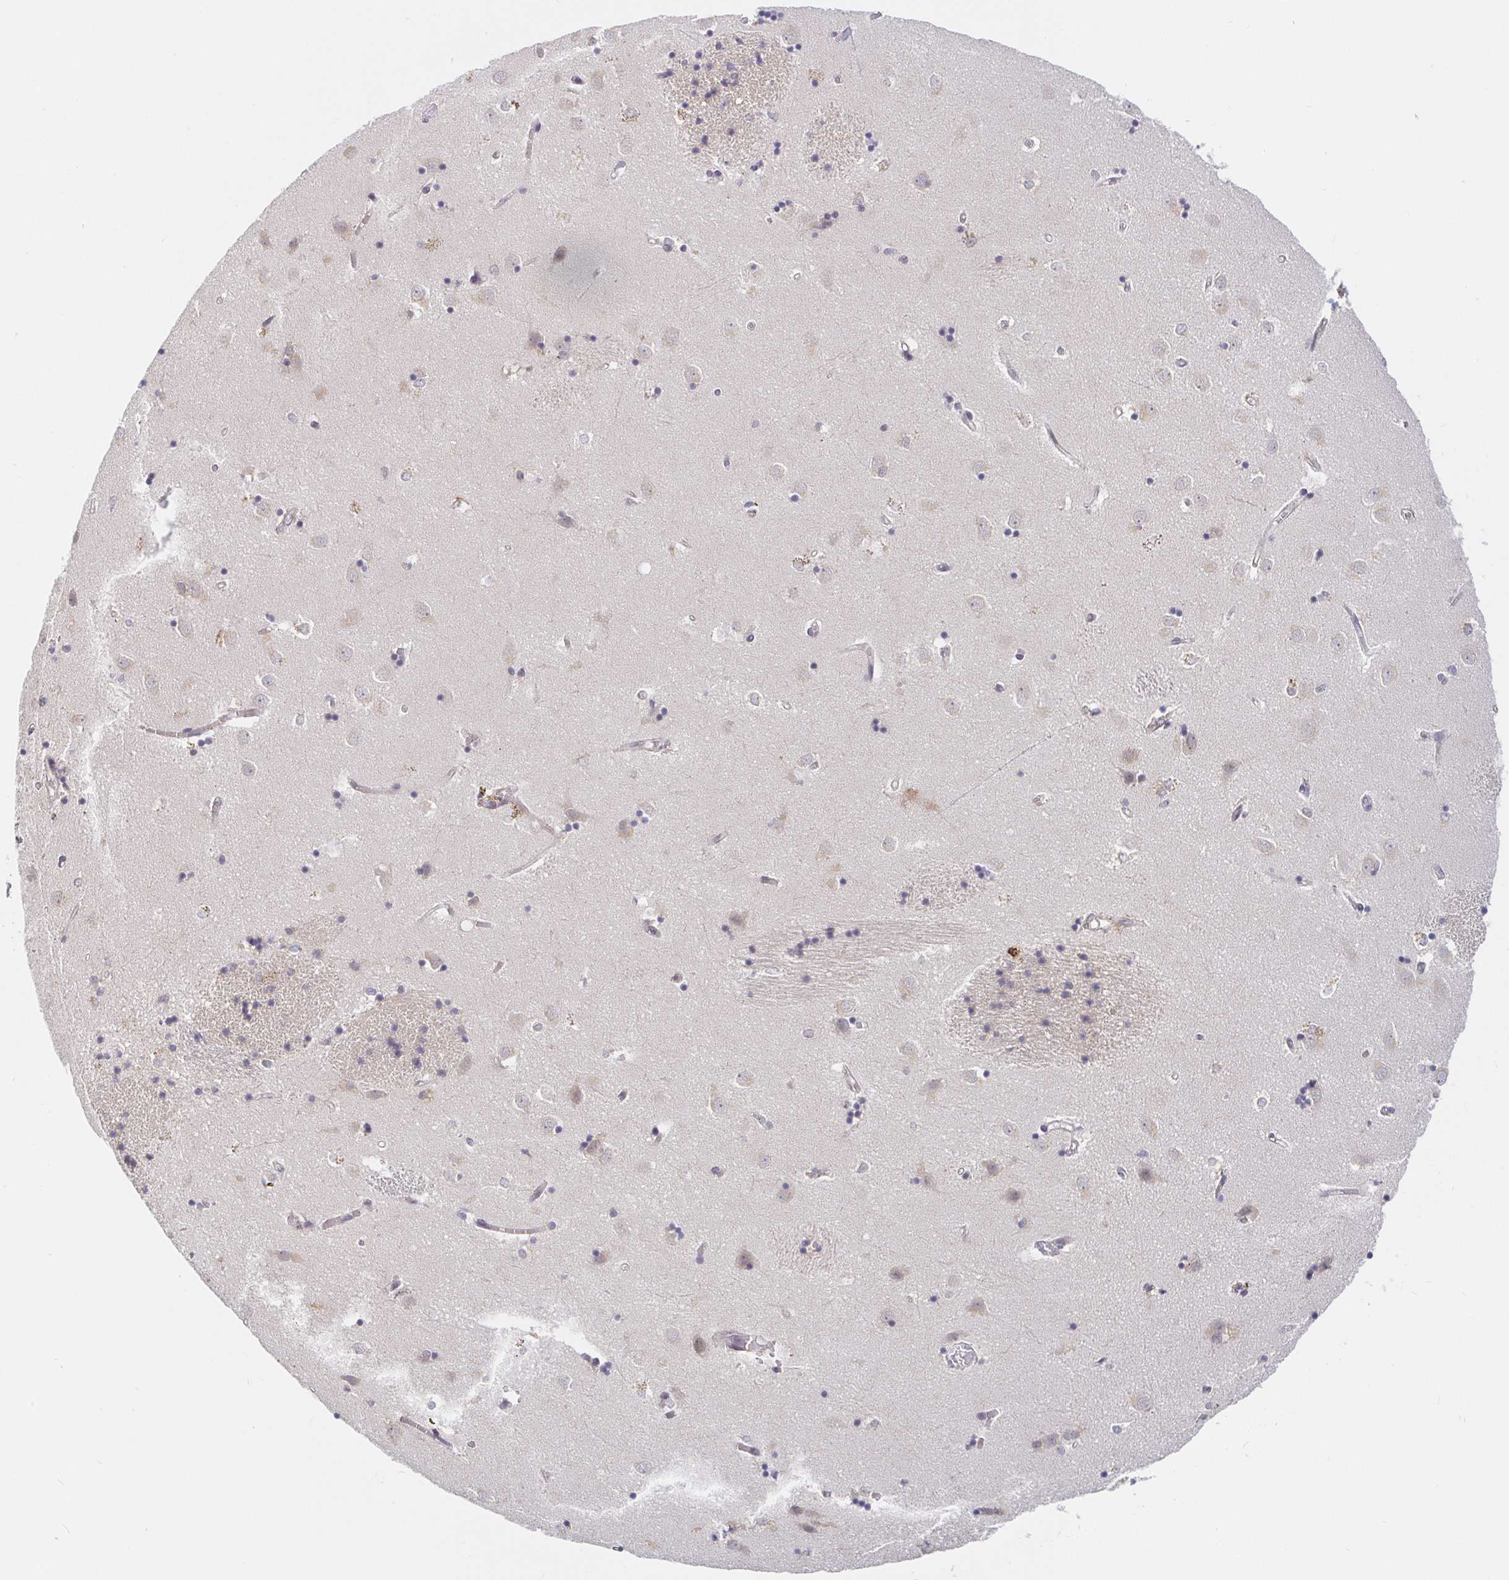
{"staining": {"intensity": "negative", "quantity": "none", "location": "none"}, "tissue": "caudate", "cell_type": "Glial cells", "image_type": "normal", "snomed": [{"axis": "morphology", "description": "Normal tissue, NOS"}, {"axis": "topography", "description": "Lateral ventricle wall"}], "caption": "Protein analysis of benign caudate displays no significant staining in glial cells.", "gene": "ALG1L2", "patient": {"sex": "male", "age": 54}}